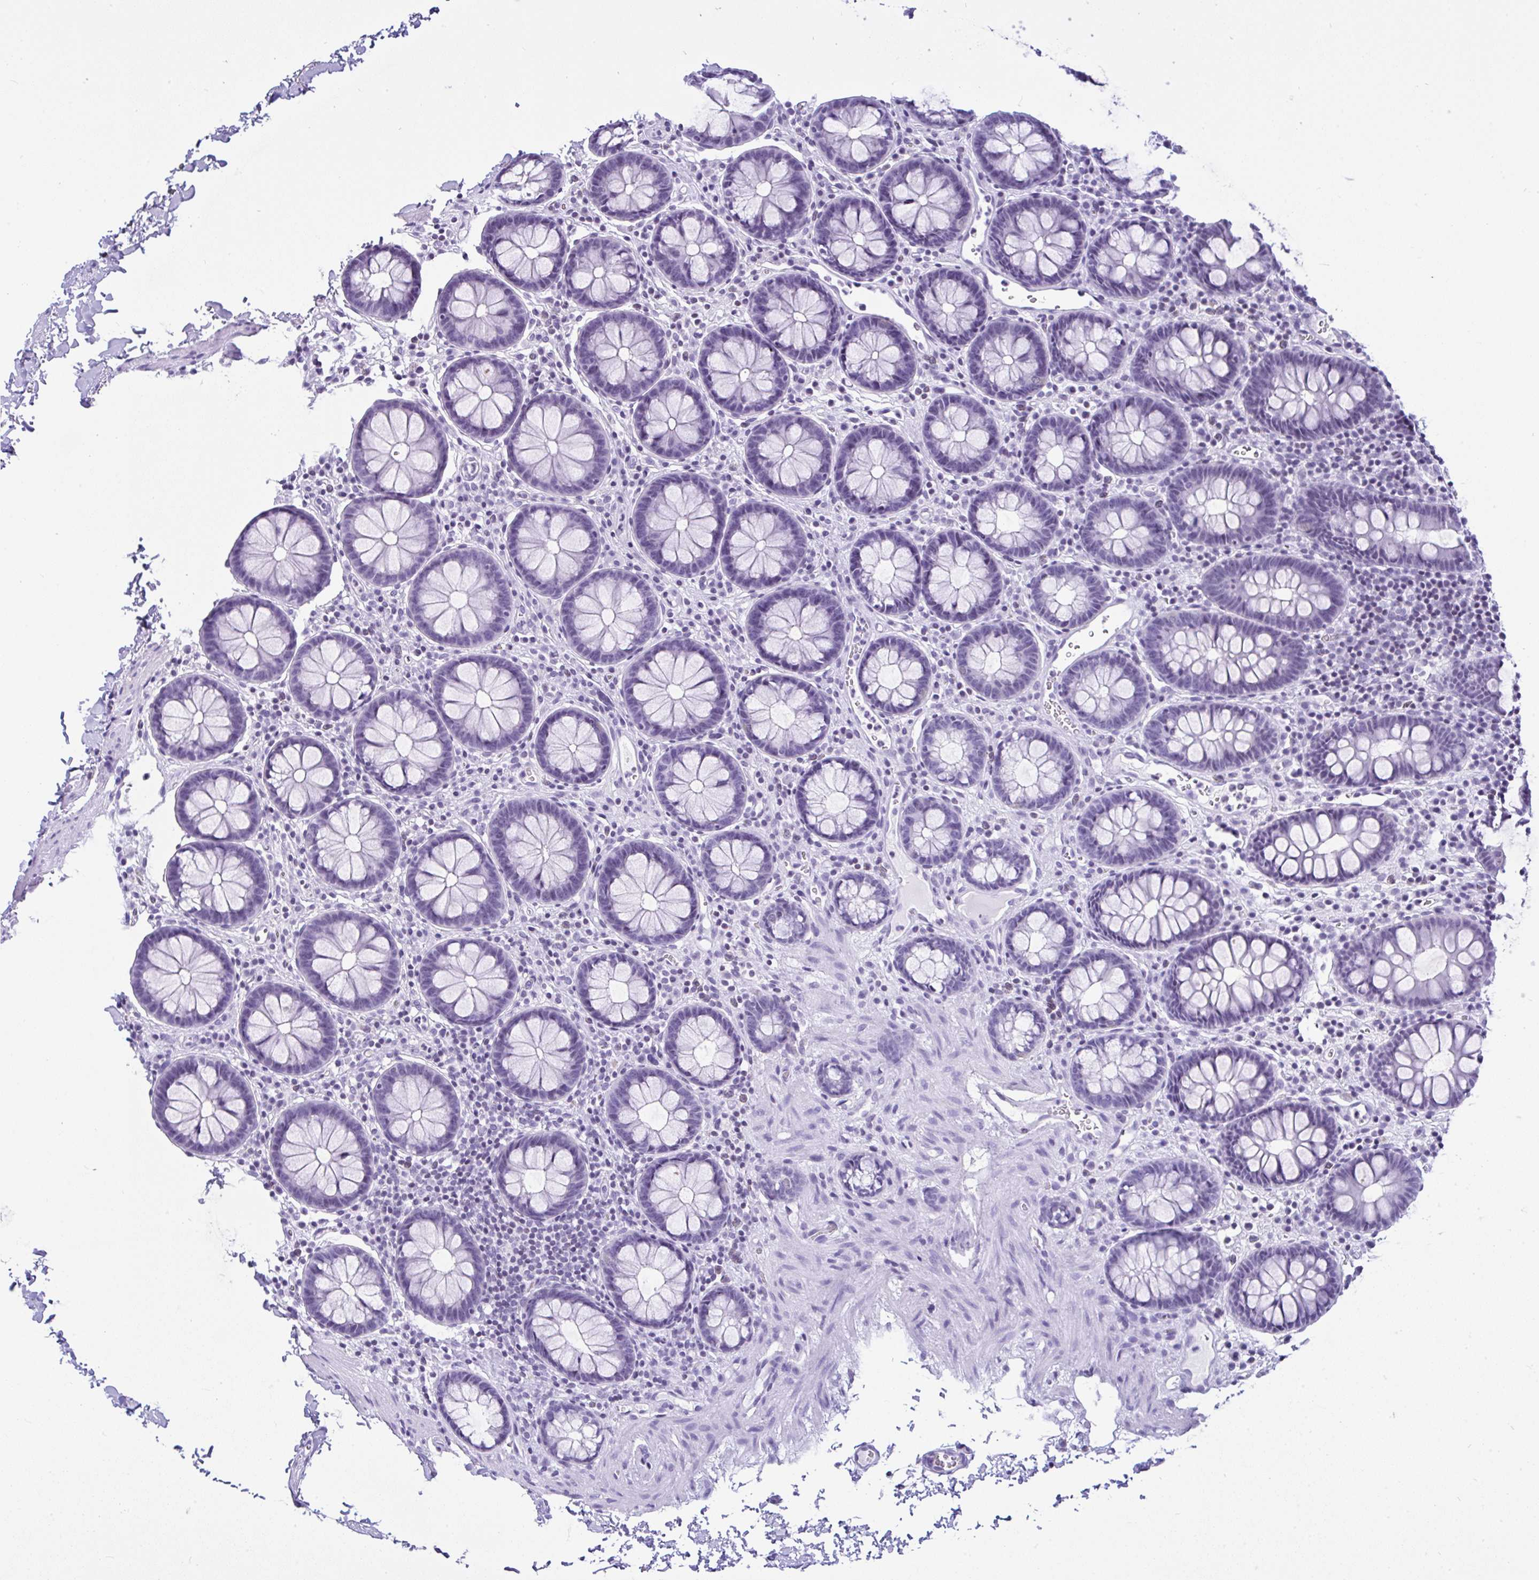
{"staining": {"intensity": "negative", "quantity": "none", "location": "none"}, "tissue": "colon", "cell_type": "Endothelial cells", "image_type": "normal", "snomed": [{"axis": "morphology", "description": "Normal tissue, NOS"}, {"axis": "topography", "description": "Colon"}, {"axis": "topography", "description": "Peripheral nerve tissue"}], "caption": "IHC histopathology image of benign human colon stained for a protein (brown), which displays no expression in endothelial cells. The staining is performed using DAB (3,3'-diaminobenzidine) brown chromogen with nuclei counter-stained in using hematoxylin.", "gene": "KRT27", "patient": {"sex": "male", "age": 84}}